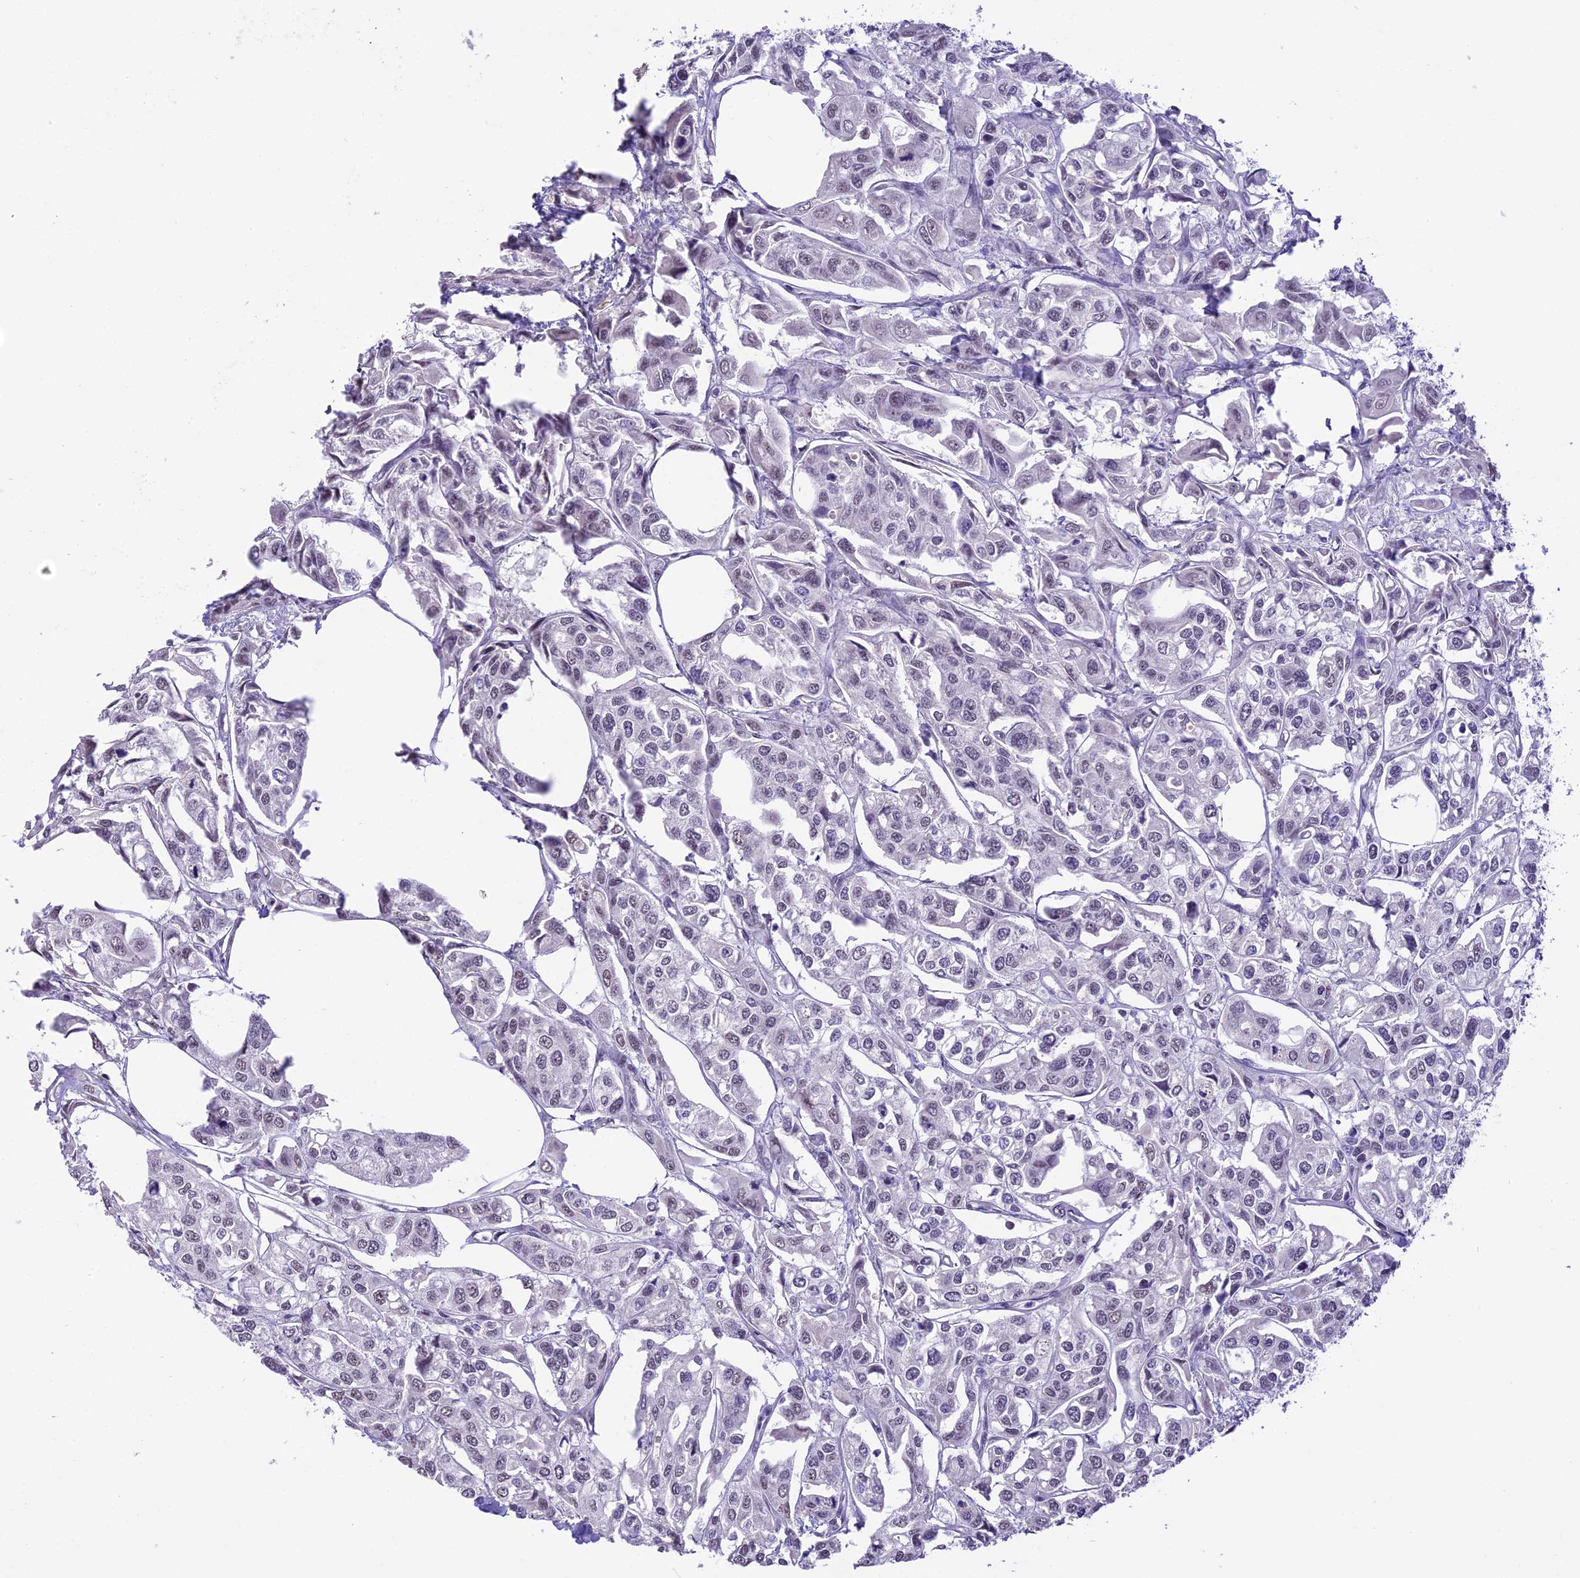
{"staining": {"intensity": "negative", "quantity": "none", "location": "none"}, "tissue": "urothelial cancer", "cell_type": "Tumor cells", "image_type": "cancer", "snomed": [{"axis": "morphology", "description": "Urothelial carcinoma, High grade"}, {"axis": "topography", "description": "Urinary bladder"}], "caption": "A photomicrograph of human urothelial cancer is negative for staining in tumor cells. (DAB IHC visualized using brightfield microscopy, high magnification).", "gene": "AHSP", "patient": {"sex": "male", "age": 67}}